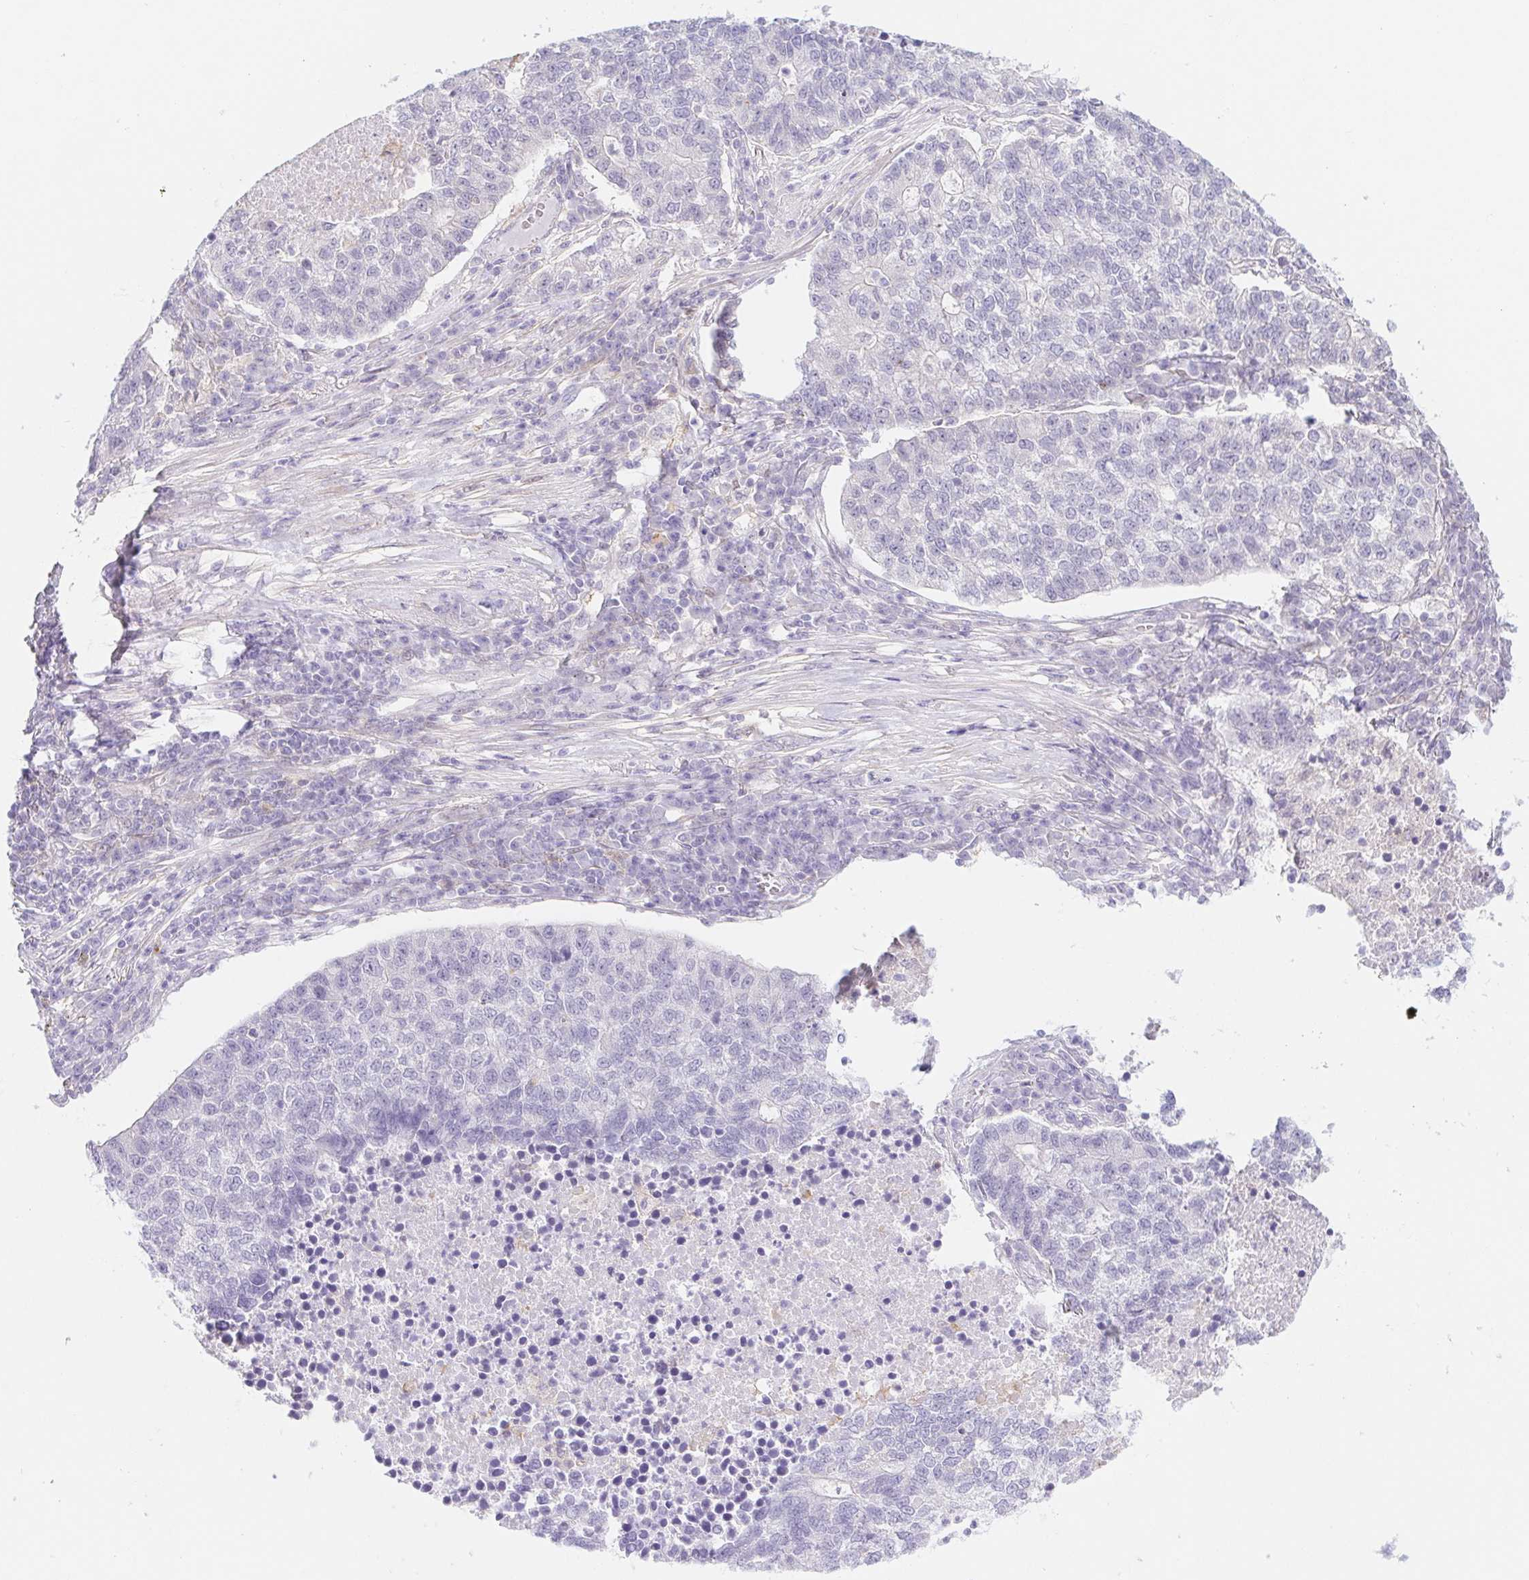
{"staining": {"intensity": "negative", "quantity": "none", "location": "none"}, "tissue": "lung cancer", "cell_type": "Tumor cells", "image_type": "cancer", "snomed": [{"axis": "morphology", "description": "Adenocarcinoma, NOS"}, {"axis": "topography", "description": "Lung"}], "caption": "High magnification brightfield microscopy of lung cancer stained with DAB (3,3'-diaminobenzidine) (brown) and counterstained with hematoxylin (blue): tumor cells show no significant positivity.", "gene": "DYNC2LI1", "patient": {"sex": "male", "age": 57}}